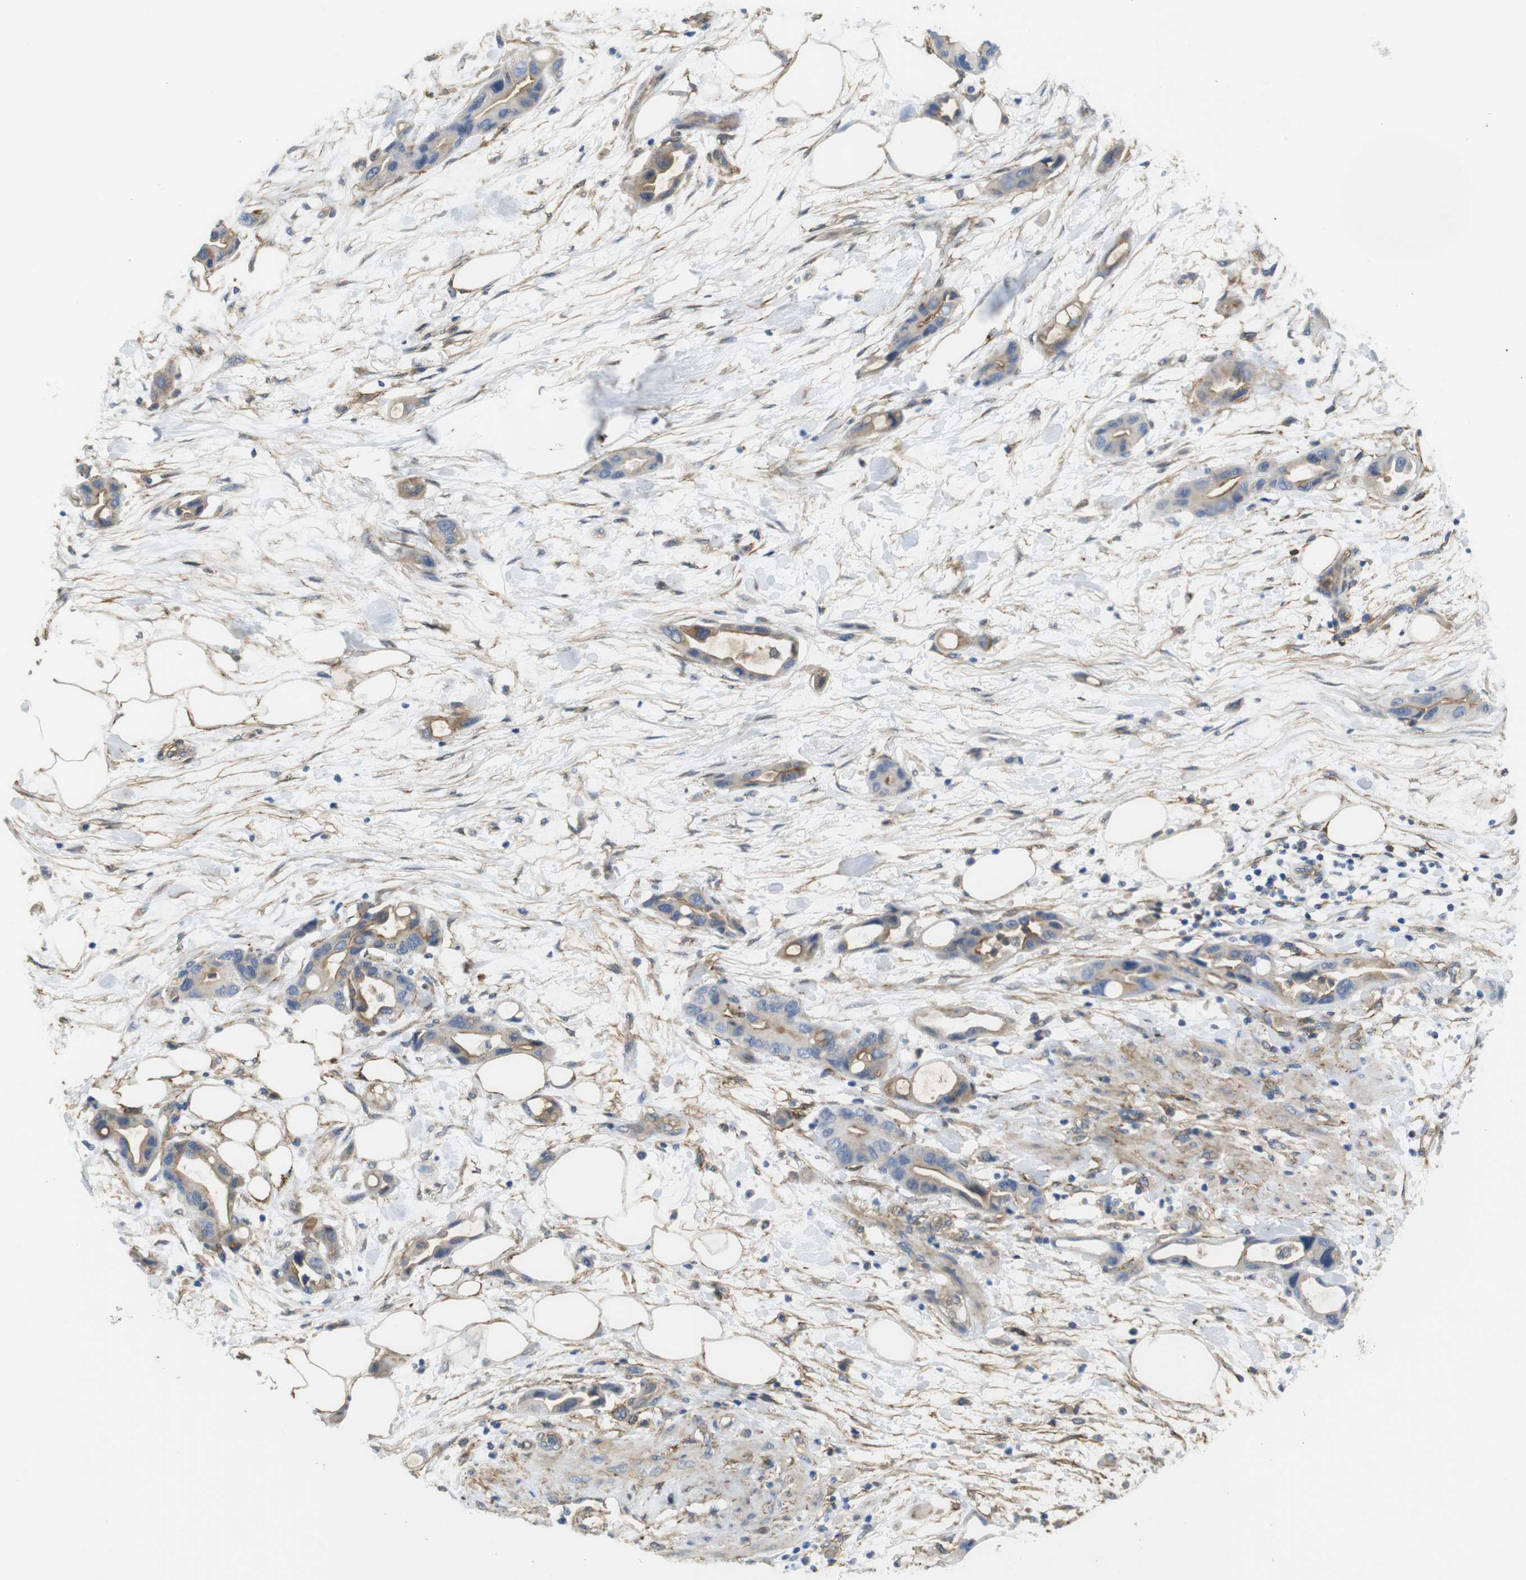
{"staining": {"intensity": "moderate", "quantity": "<25%", "location": "cytoplasmic/membranous"}, "tissue": "pancreatic cancer", "cell_type": "Tumor cells", "image_type": "cancer", "snomed": [{"axis": "morphology", "description": "Adenocarcinoma, NOS"}, {"axis": "topography", "description": "Pancreas"}], "caption": "IHC photomicrograph of neoplastic tissue: human pancreatic cancer (adenocarcinoma) stained using immunohistochemistry shows low levels of moderate protein expression localized specifically in the cytoplasmic/membranous of tumor cells, appearing as a cytoplasmic/membranous brown color.", "gene": "CYBRD1", "patient": {"sex": "female", "age": 57}}